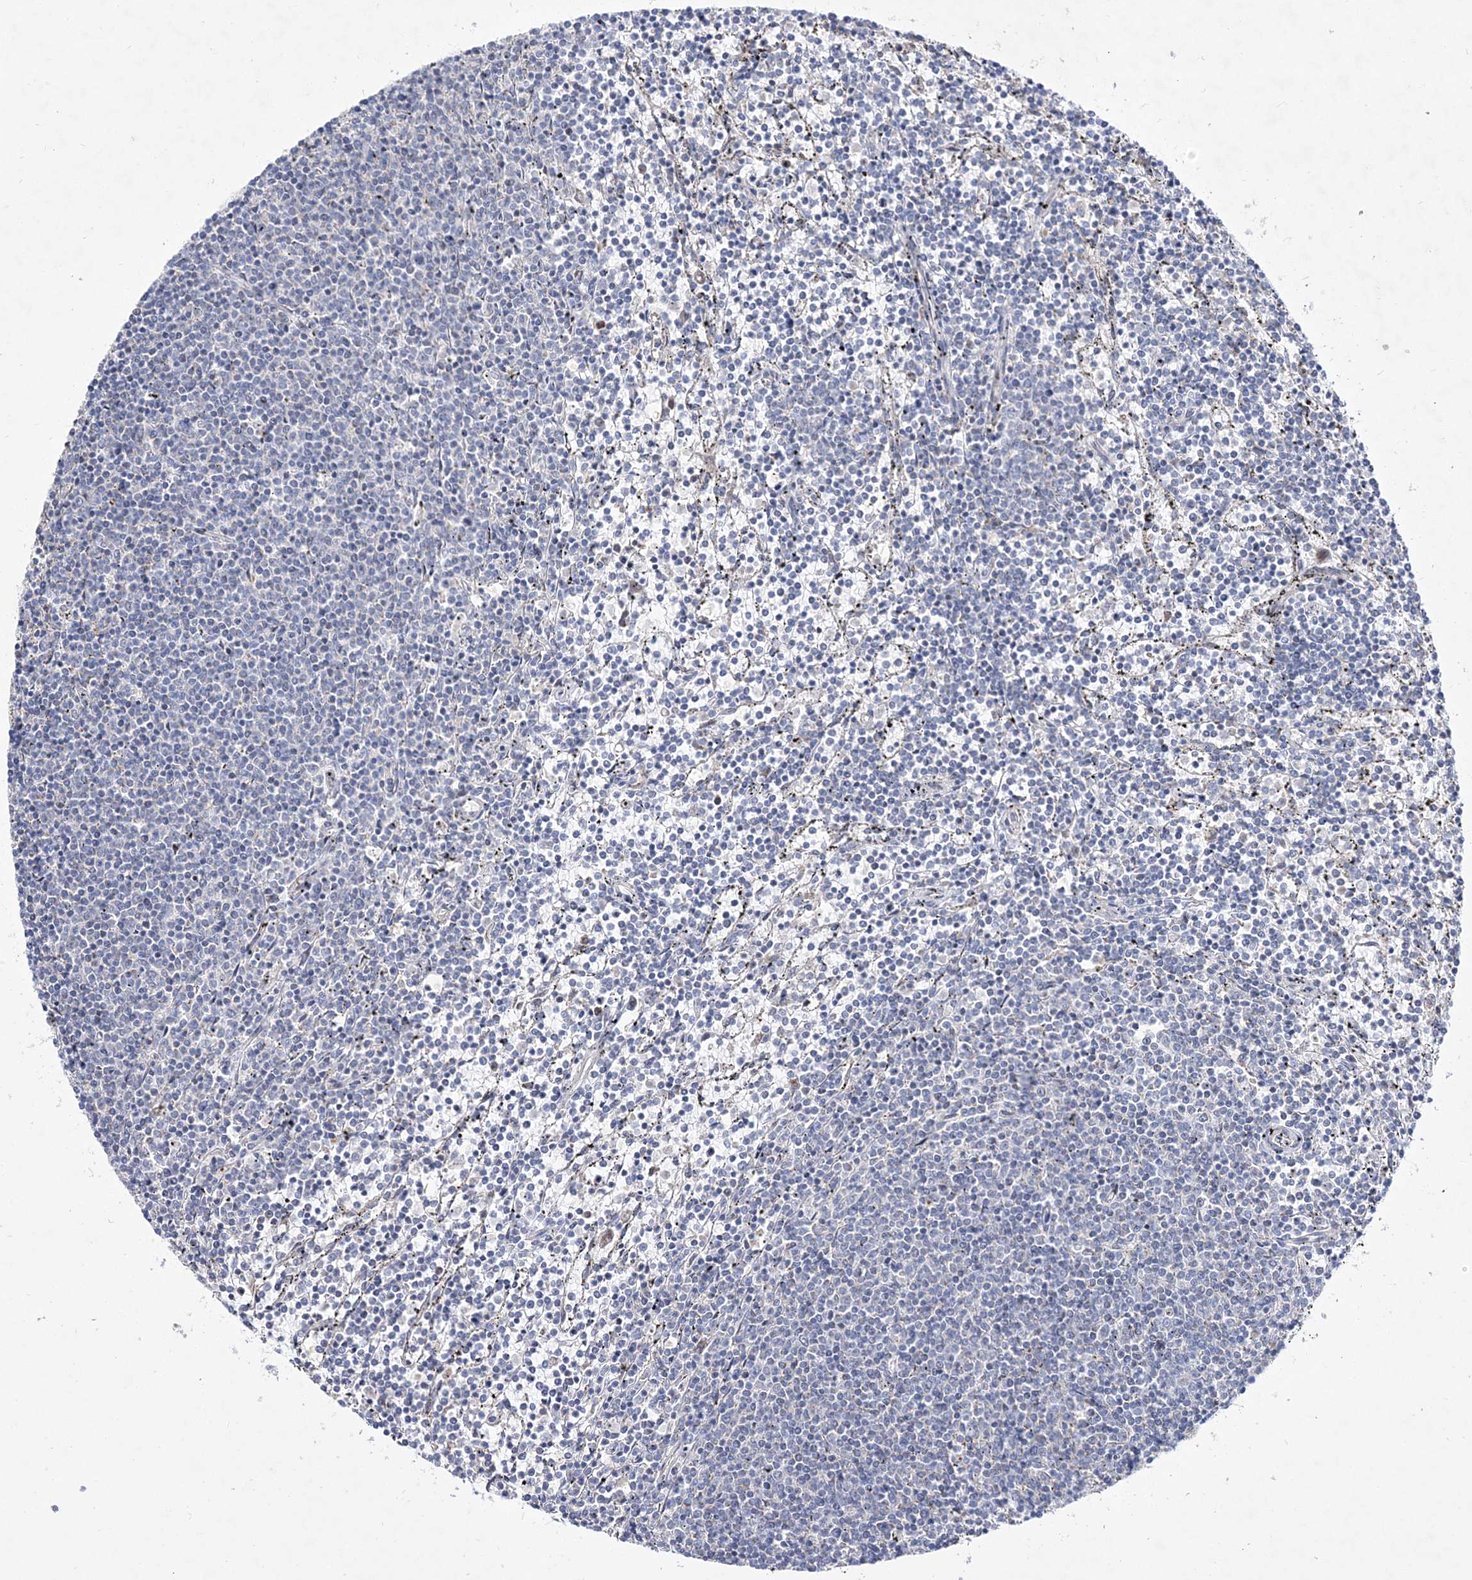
{"staining": {"intensity": "negative", "quantity": "none", "location": "none"}, "tissue": "lymphoma", "cell_type": "Tumor cells", "image_type": "cancer", "snomed": [{"axis": "morphology", "description": "Malignant lymphoma, non-Hodgkin's type, Low grade"}, {"axis": "topography", "description": "Spleen"}], "caption": "The immunohistochemistry photomicrograph has no significant staining in tumor cells of low-grade malignant lymphoma, non-Hodgkin's type tissue.", "gene": "ANO1", "patient": {"sex": "female", "age": 50}}